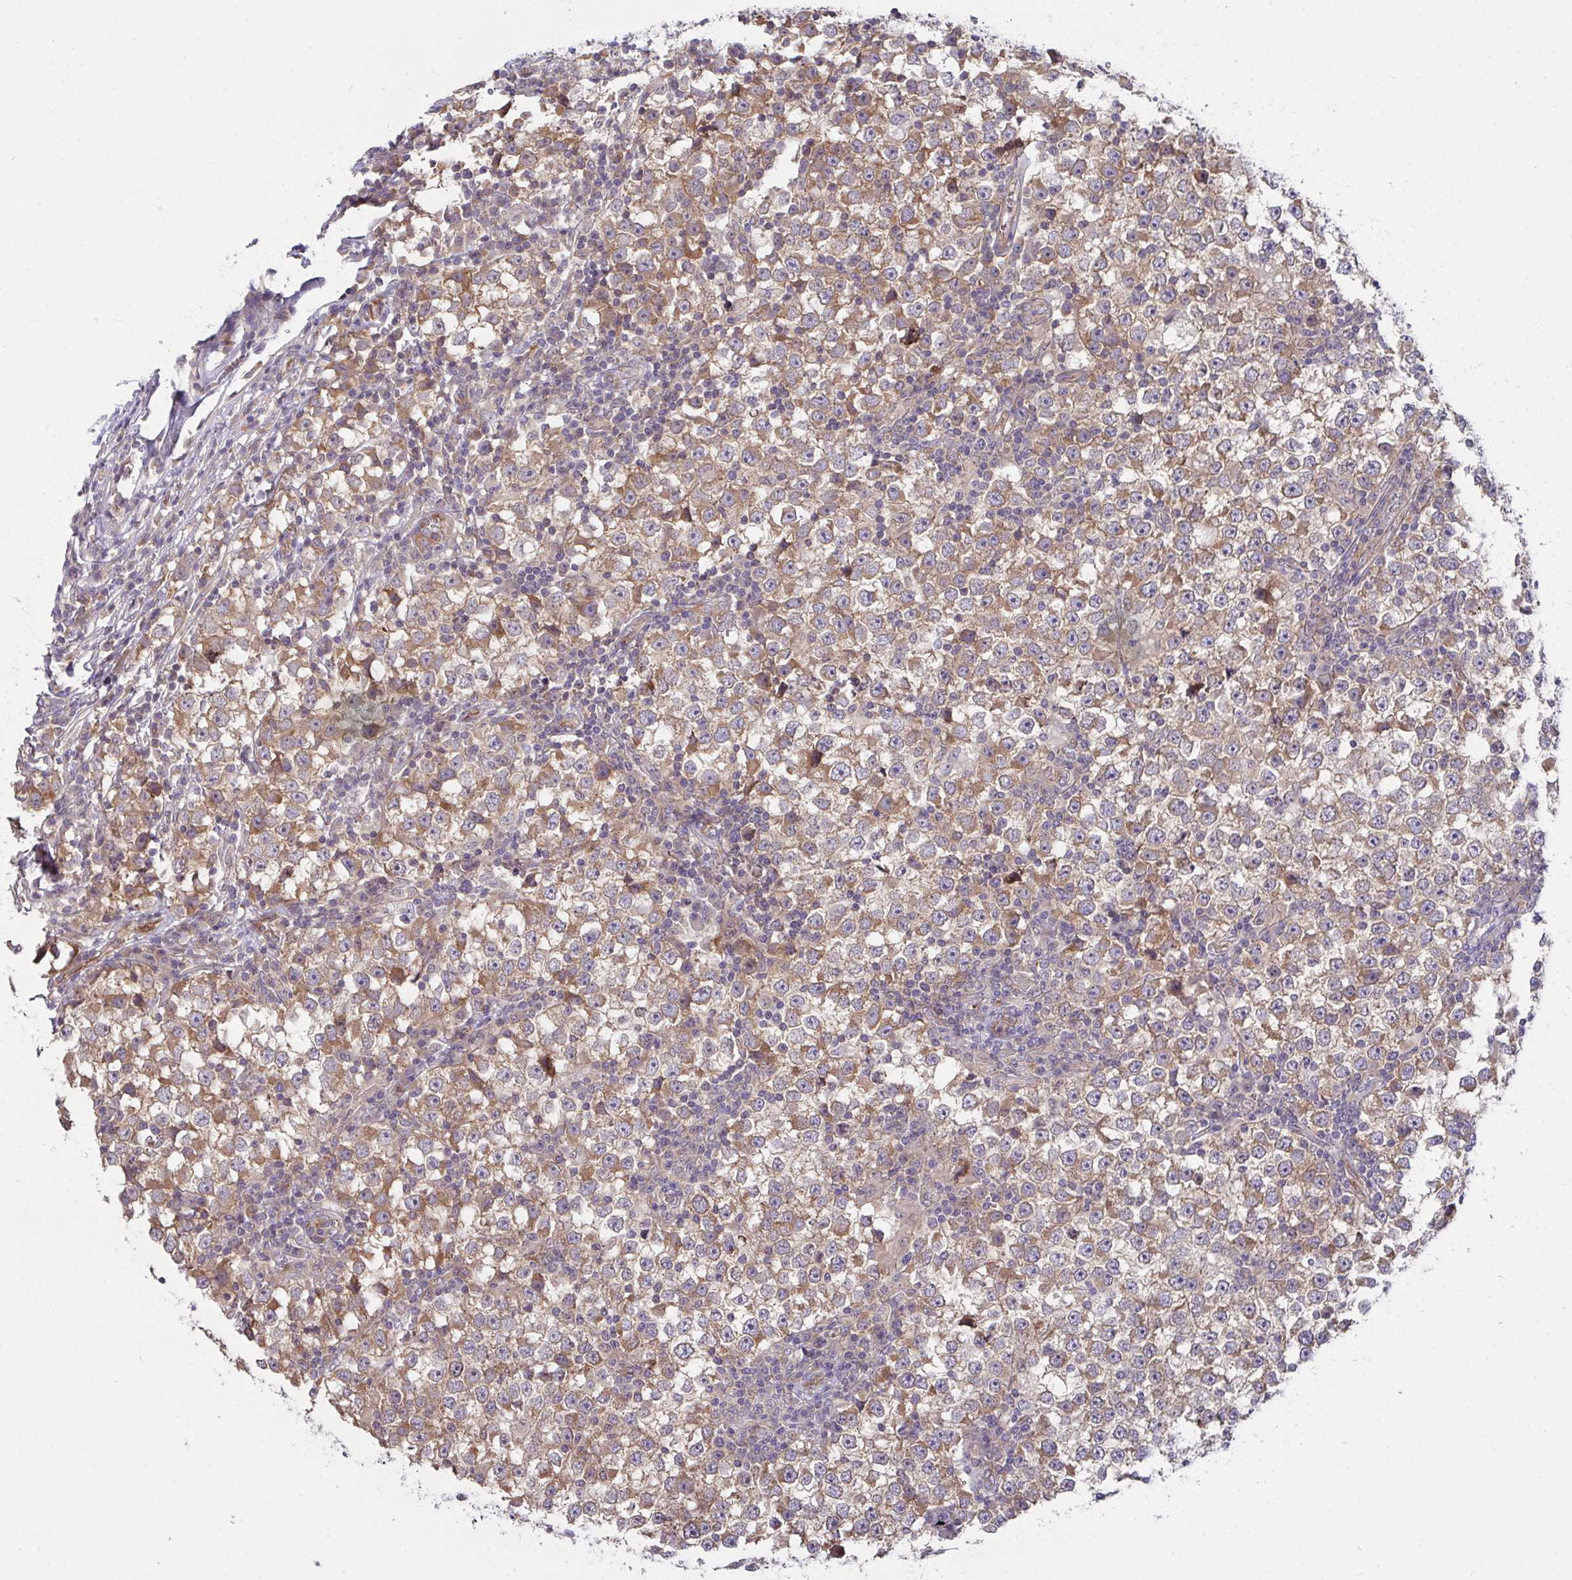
{"staining": {"intensity": "moderate", "quantity": ">75%", "location": "cytoplasmic/membranous"}, "tissue": "testis cancer", "cell_type": "Tumor cells", "image_type": "cancer", "snomed": [{"axis": "morphology", "description": "Seminoma, NOS"}, {"axis": "topography", "description": "Testis"}], "caption": "Tumor cells show medium levels of moderate cytoplasmic/membranous positivity in about >75% of cells in testis cancer.", "gene": "CASP9", "patient": {"sex": "male", "age": 65}}